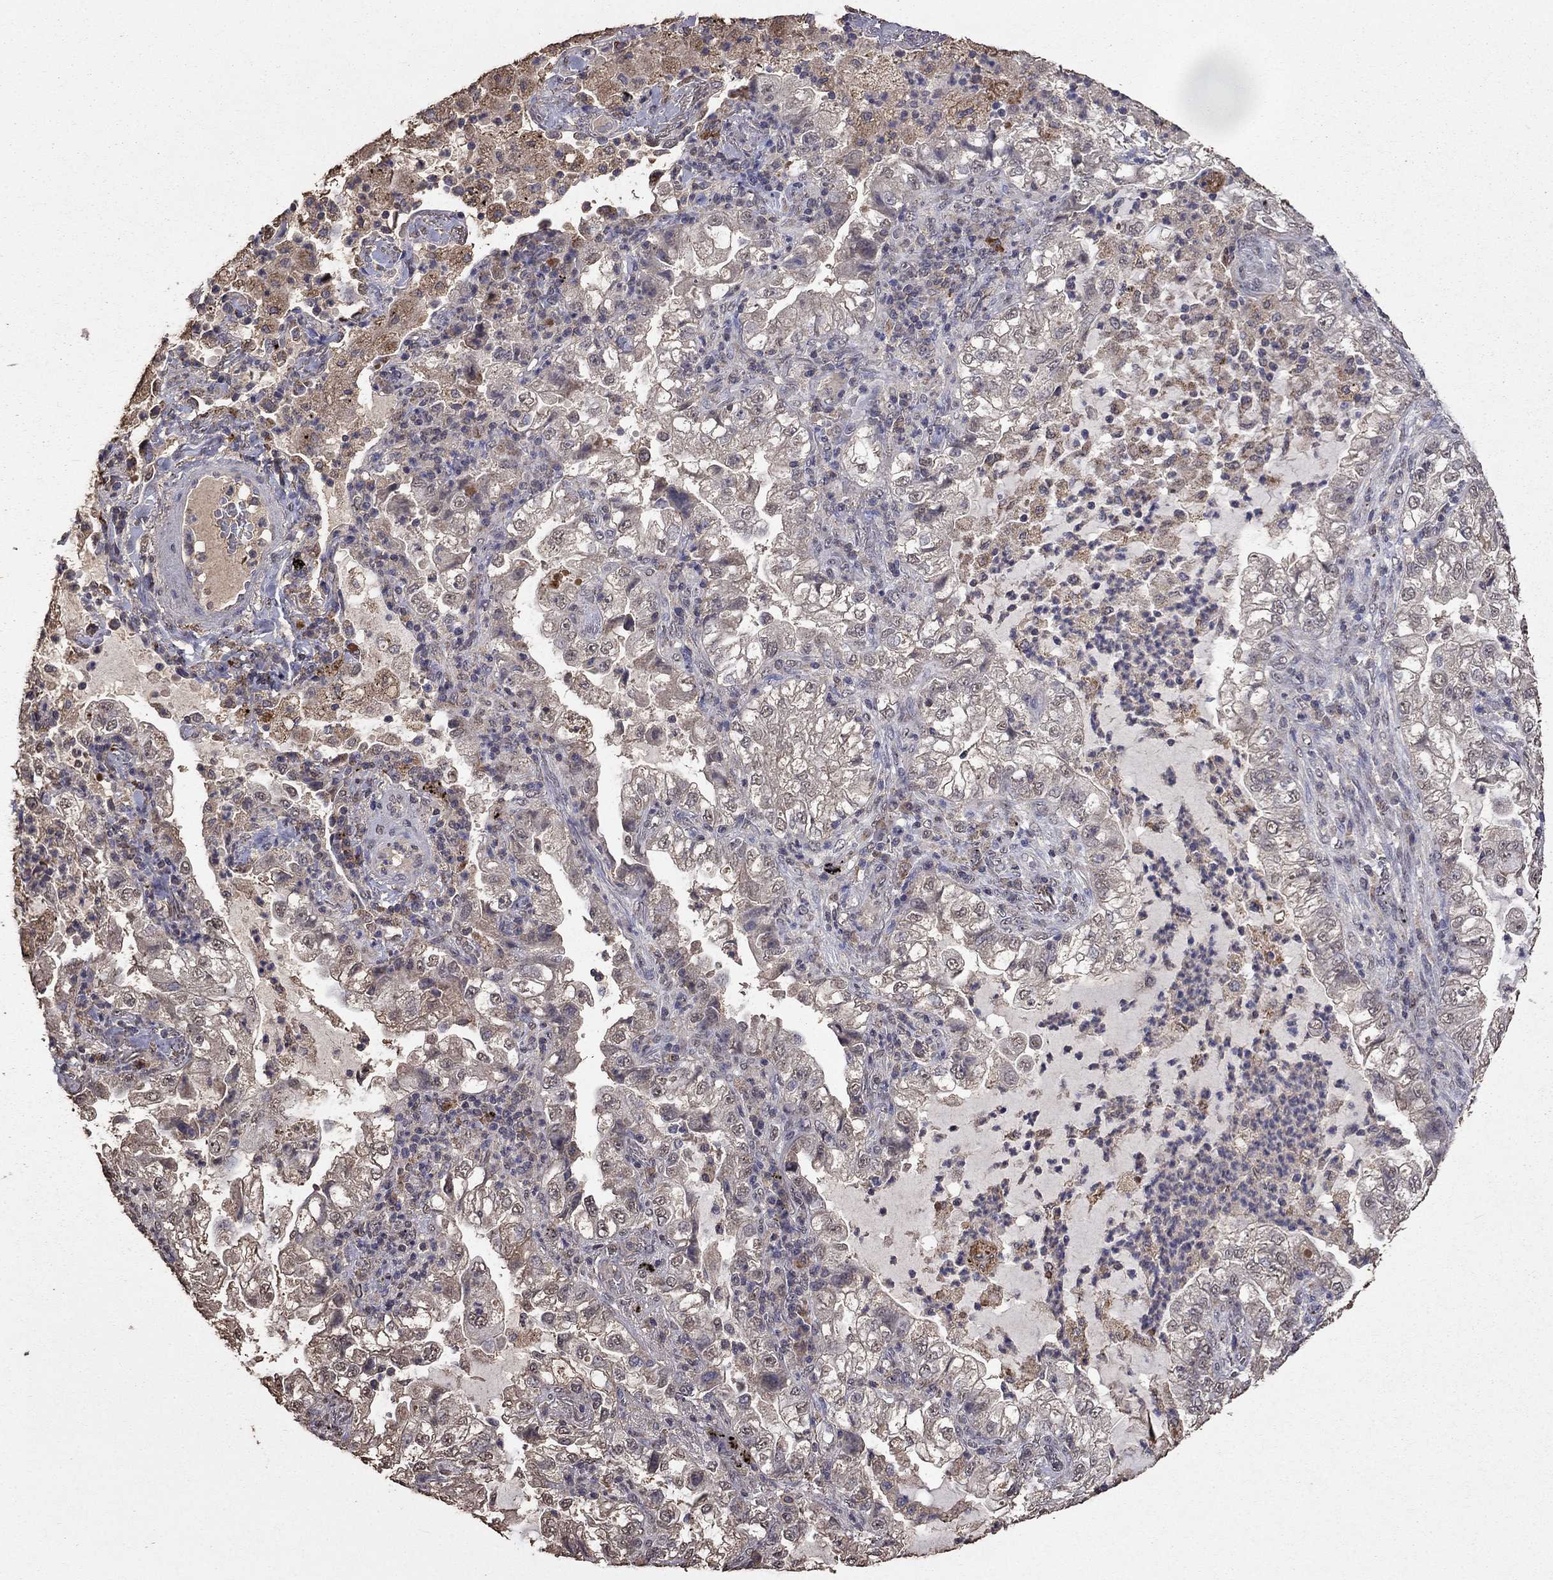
{"staining": {"intensity": "negative", "quantity": "none", "location": "none"}, "tissue": "lung cancer", "cell_type": "Tumor cells", "image_type": "cancer", "snomed": [{"axis": "morphology", "description": "Adenocarcinoma, NOS"}, {"axis": "topography", "description": "Lung"}], "caption": "This is an IHC photomicrograph of lung cancer (adenocarcinoma). There is no expression in tumor cells.", "gene": "SERPINA5", "patient": {"sex": "female", "age": 73}}